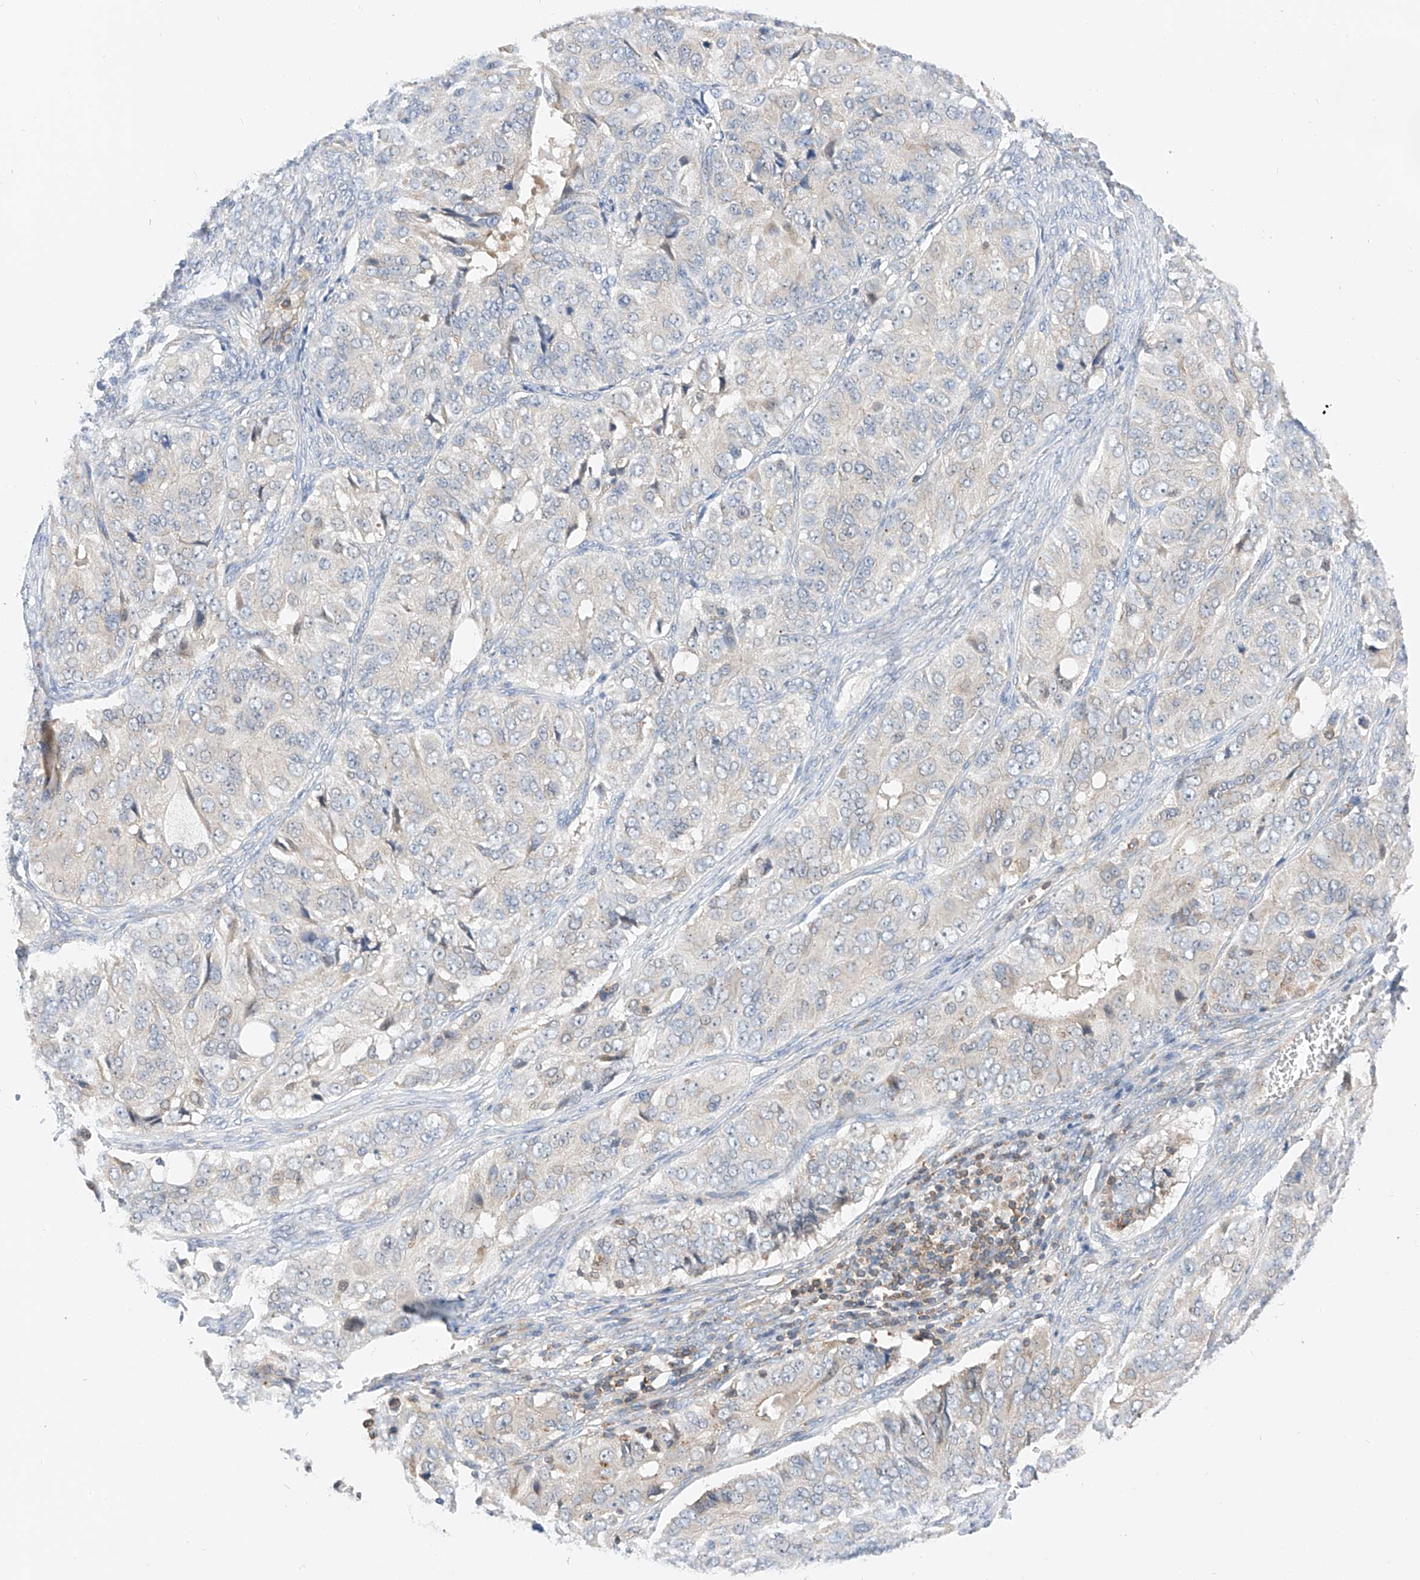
{"staining": {"intensity": "negative", "quantity": "none", "location": "none"}, "tissue": "ovarian cancer", "cell_type": "Tumor cells", "image_type": "cancer", "snomed": [{"axis": "morphology", "description": "Carcinoma, endometroid"}, {"axis": "topography", "description": "Ovary"}], "caption": "The photomicrograph displays no staining of tumor cells in ovarian cancer (endometroid carcinoma). (IHC, brightfield microscopy, high magnification).", "gene": "MFN2", "patient": {"sex": "female", "age": 51}}